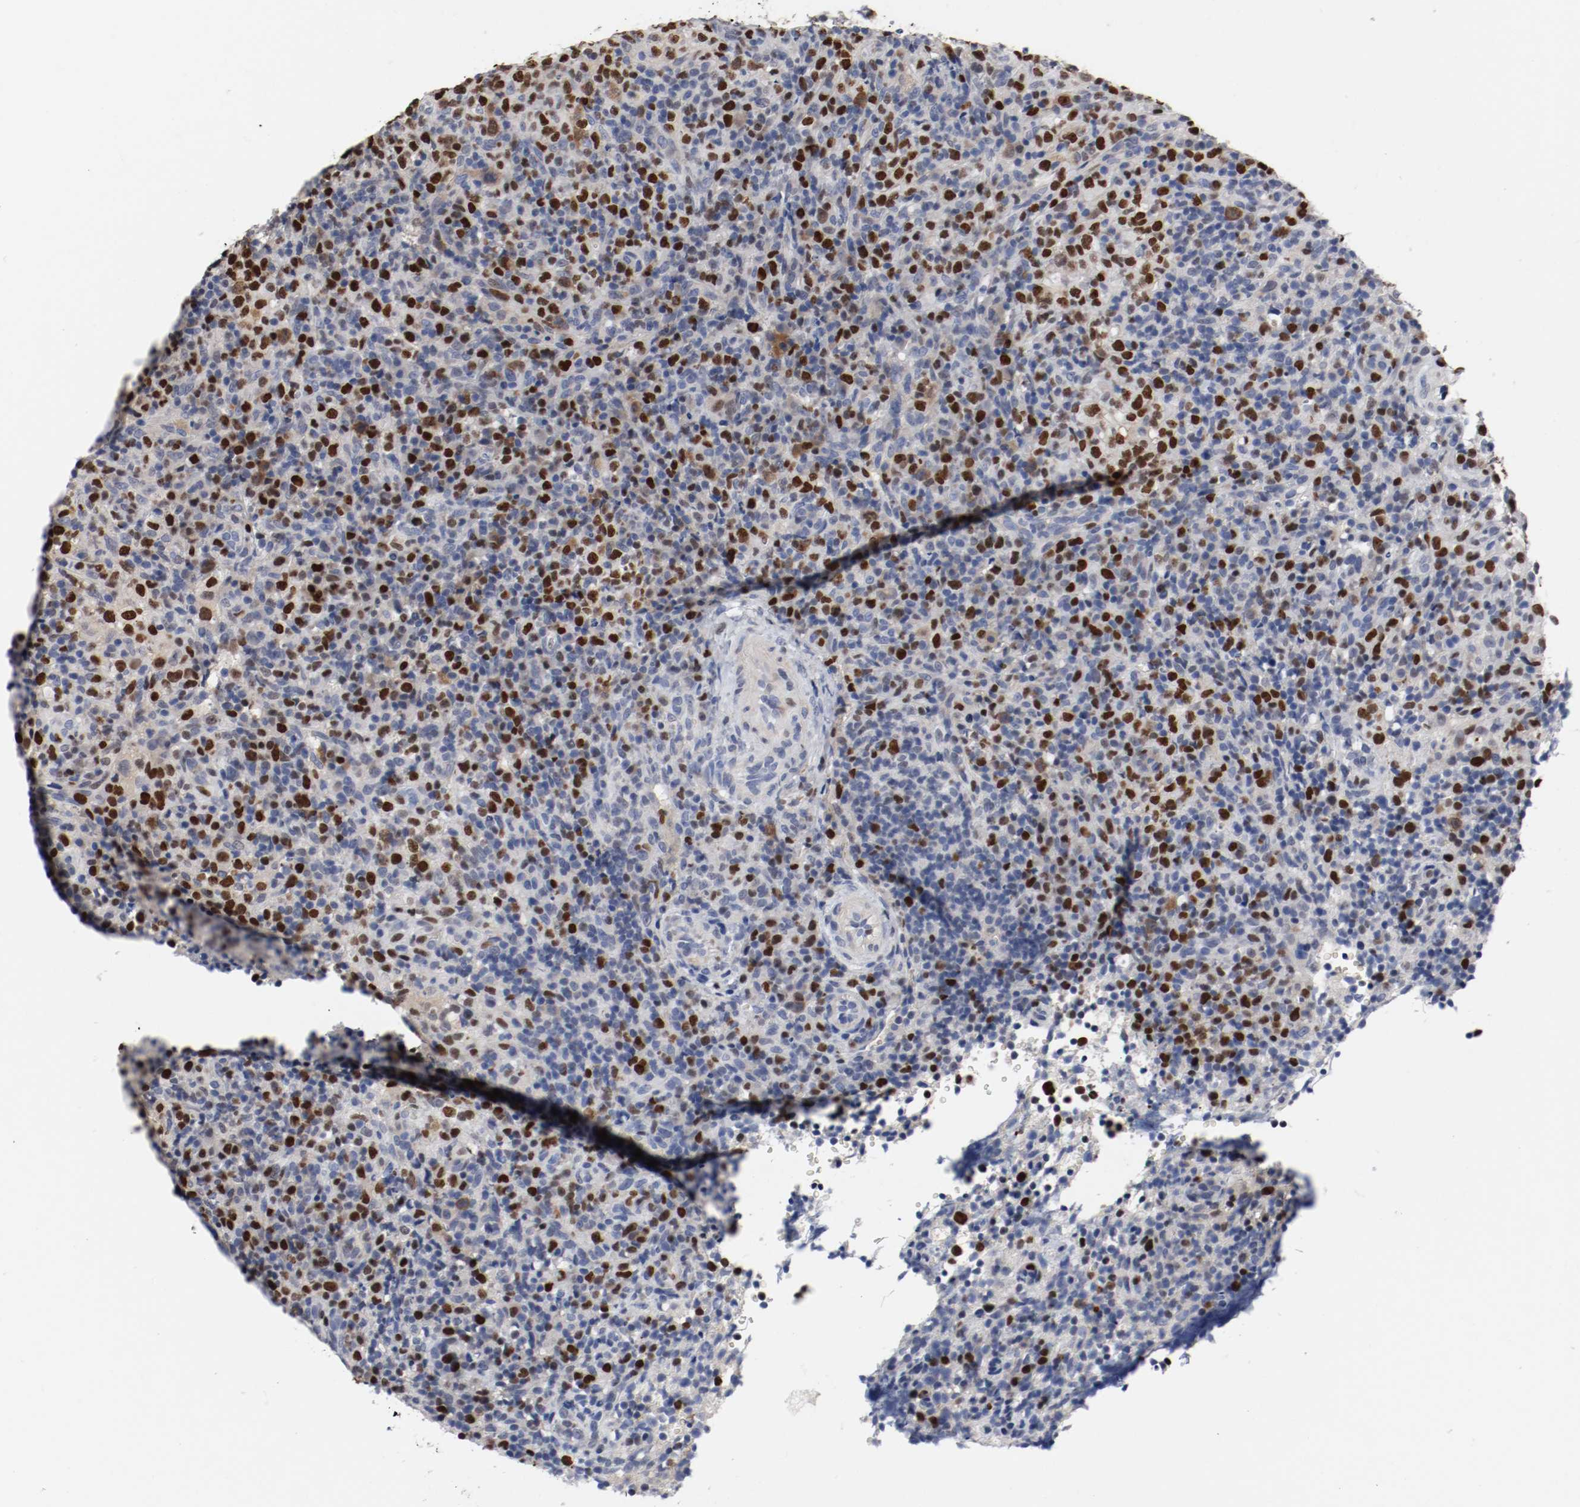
{"staining": {"intensity": "strong", "quantity": "25%-75%", "location": "nuclear"}, "tissue": "lymphoma", "cell_type": "Tumor cells", "image_type": "cancer", "snomed": [{"axis": "morphology", "description": "Malignant lymphoma, non-Hodgkin's type, High grade"}, {"axis": "topography", "description": "Lymph node"}], "caption": "Human high-grade malignant lymphoma, non-Hodgkin's type stained for a protein (brown) displays strong nuclear positive expression in about 25%-75% of tumor cells.", "gene": "MCM6", "patient": {"sex": "female", "age": 76}}